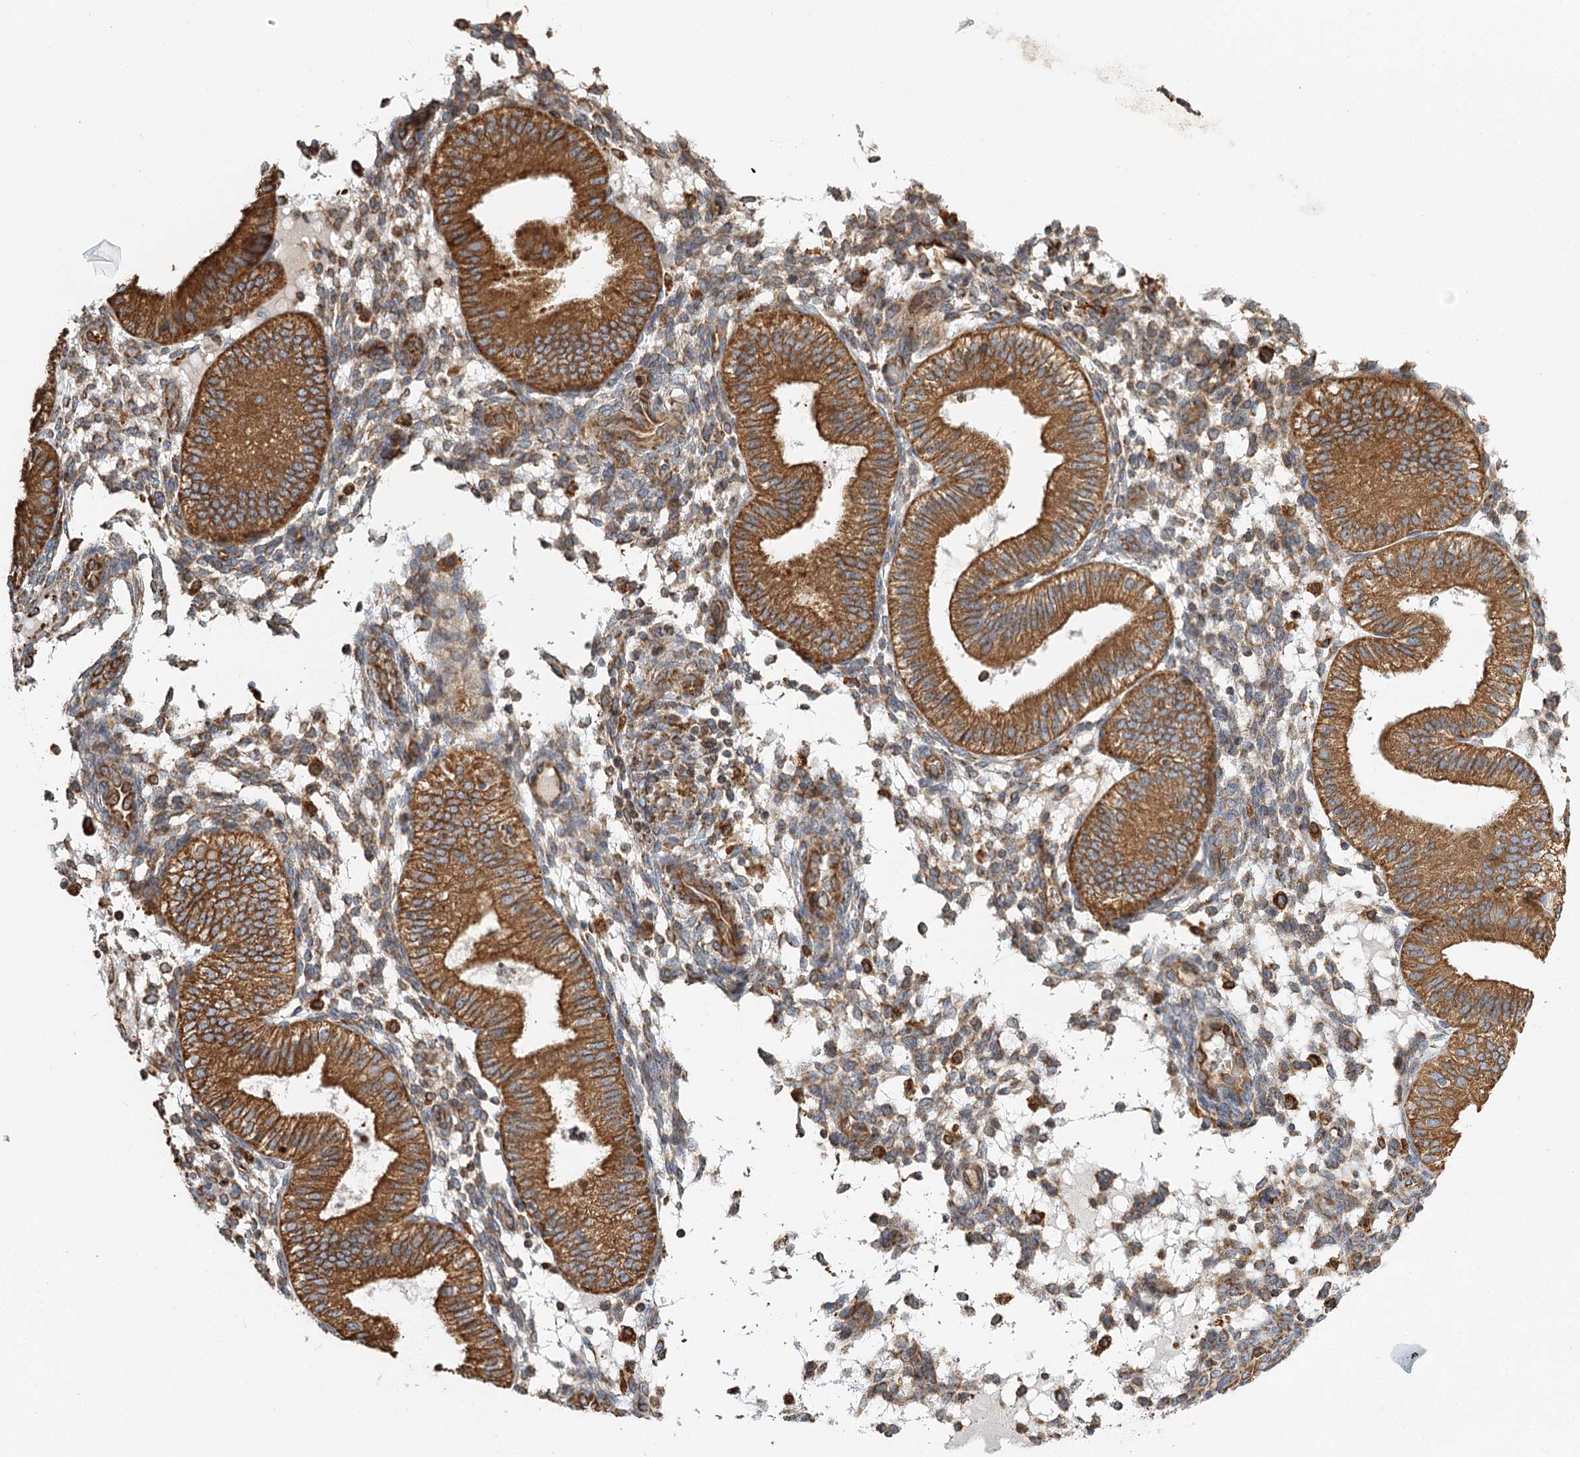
{"staining": {"intensity": "moderate", "quantity": "25%-75%", "location": "cytoplasmic/membranous"}, "tissue": "endometrium", "cell_type": "Cells in endometrial stroma", "image_type": "normal", "snomed": [{"axis": "morphology", "description": "Normal tissue, NOS"}, {"axis": "topography", "description": "Endometrium"}], "caption": "Immunohistochemical staining of unremarkable human endometrium reveals 25%-75% levels of moderate cytoplasmic/membranous protein staining in approximately 25%-75% of cells in endometrial stroma. Using DAB (3,3'-diaminobenzidine) (brown) and hematoxylin (blue) stains, captured at high magnification using brightfield microscopy.", "gene": "TAS1R1", "patient": {"sex": "female", "age": 39}}